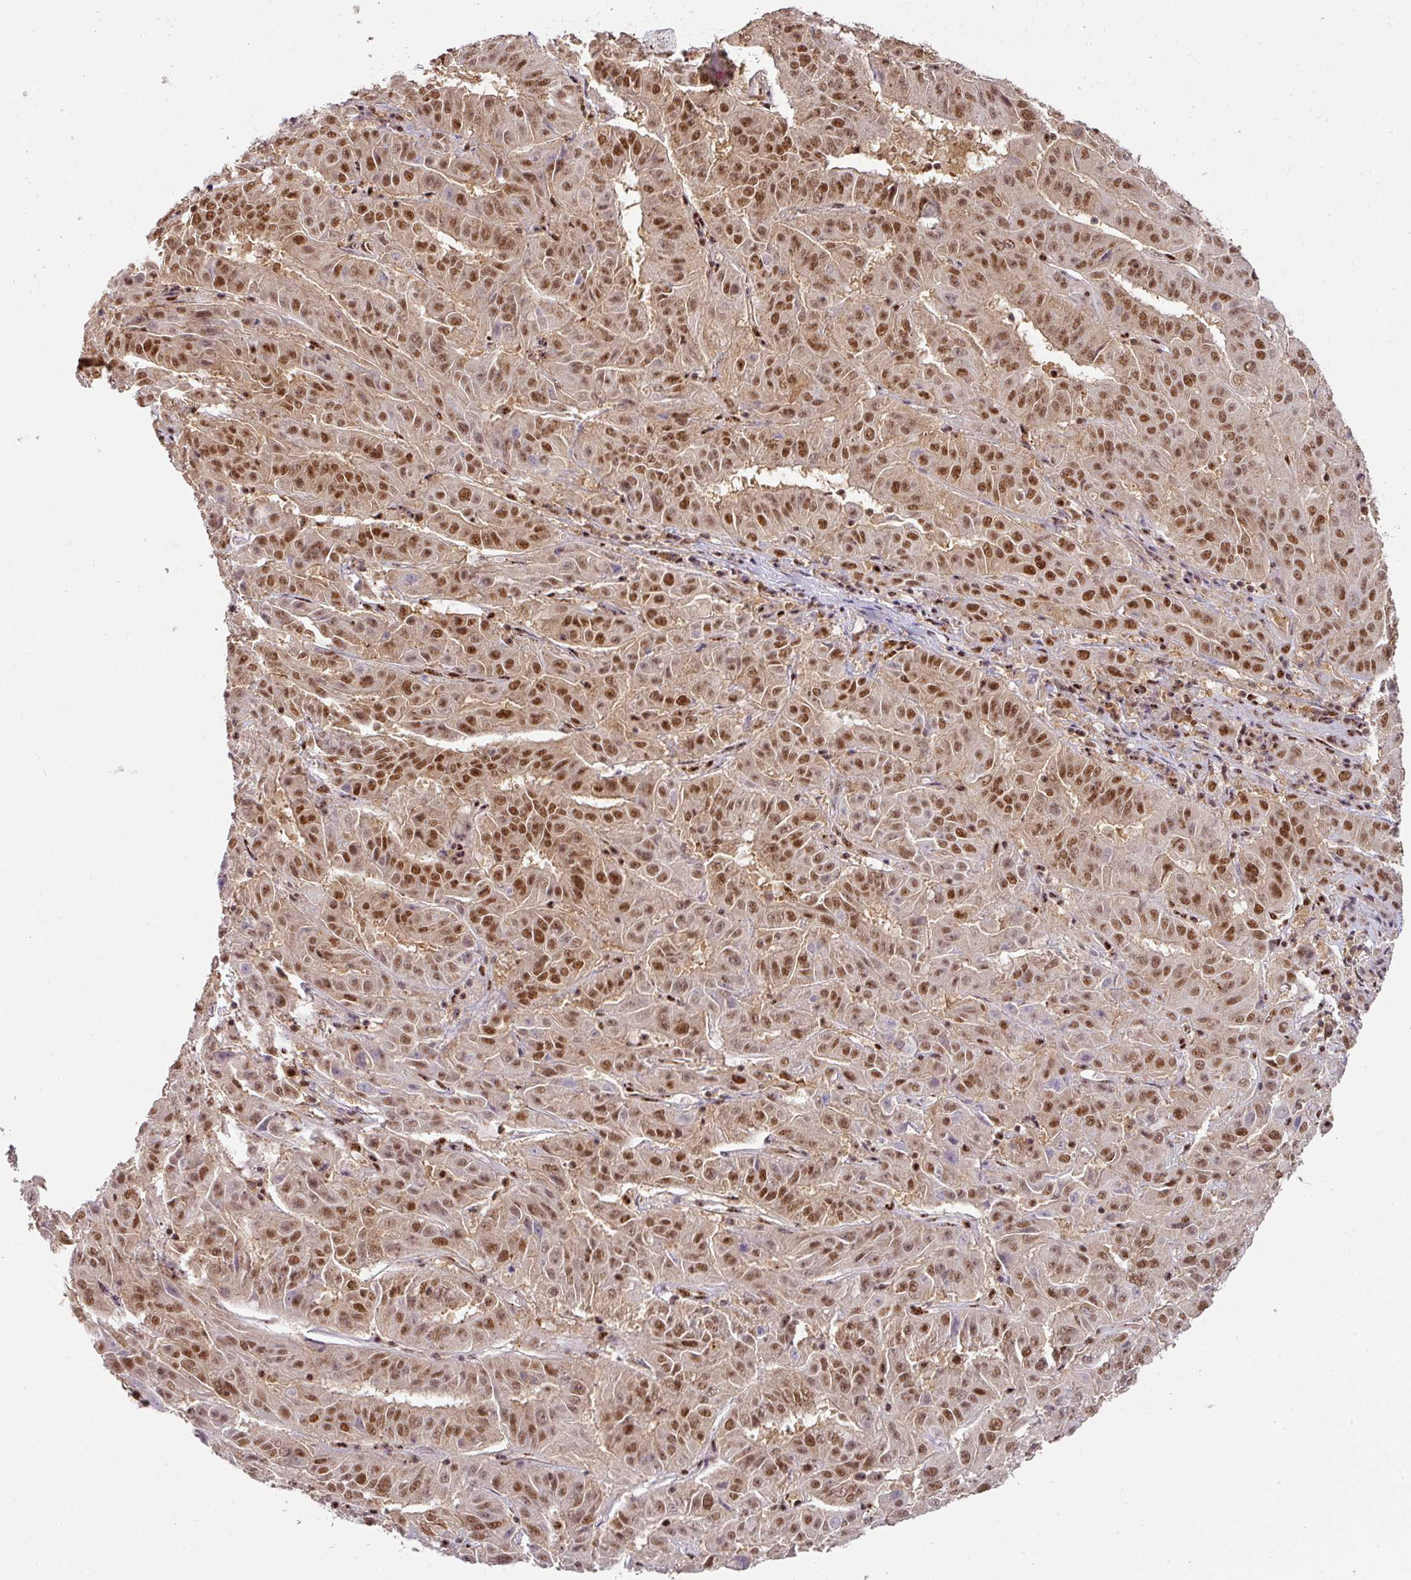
{"staining": {"intensity": "moderate", "quantity": ">75%", "location": "cytoplasmic/membranous,nuclear"}, "tissue": "pancreatic cancer", "cell_type": "Tumor cells", "image_type": "cancer", "snomed": [{"axis": "morphology", "description": "Adenocarcinoma, NOS"}, {"axis": "topography", "description": "Pancreas"}], "caption": "Protein analysis of pancreatic cancer tissue displays moderate cytoplasmic/membranous and nuclear staining in about >75% of tumor cells.", "gene": "RANBP9", "patient": {"sex": "male", "age": 63}}